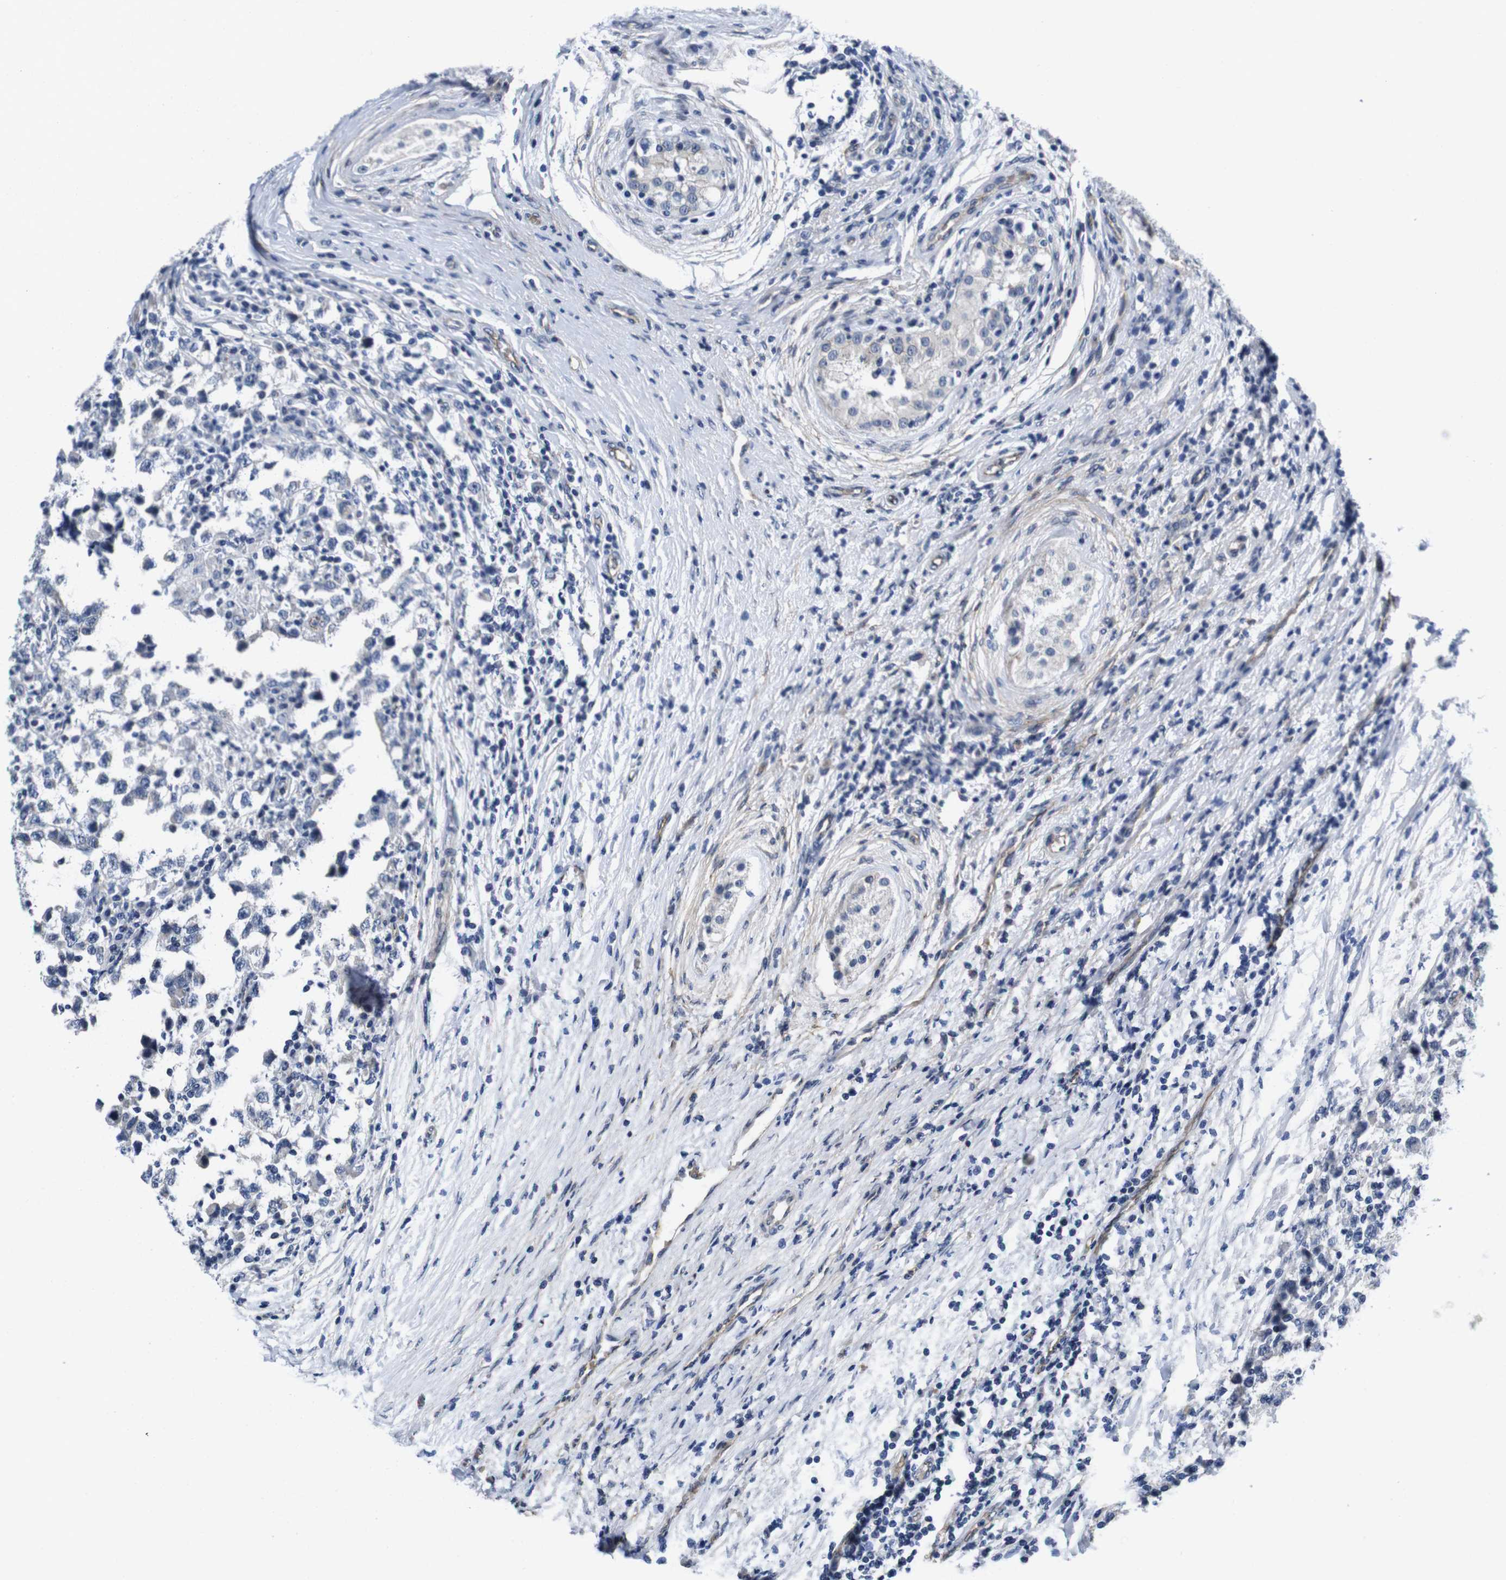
{"staining": {"intensity": "negative", "quantity": "none", "location": "none"}, "tissue": "testis cancer", "cell_type": "Tumor cells", "image_type": "cancer", "snomed": [{"axis": "morphology", "description": "Carcinoma, Embryonal, NOS"}, {"axis": "topography", "description": "Testis"}], "caption": "The image demonstrates no significant positivity in tumor cells of testis cancer. (DAB immunohistochemistry visualized using brightfield microscopy, high magnification).", "gene": "SOCS3", "patient": {"sex": "male", "age": 21}}